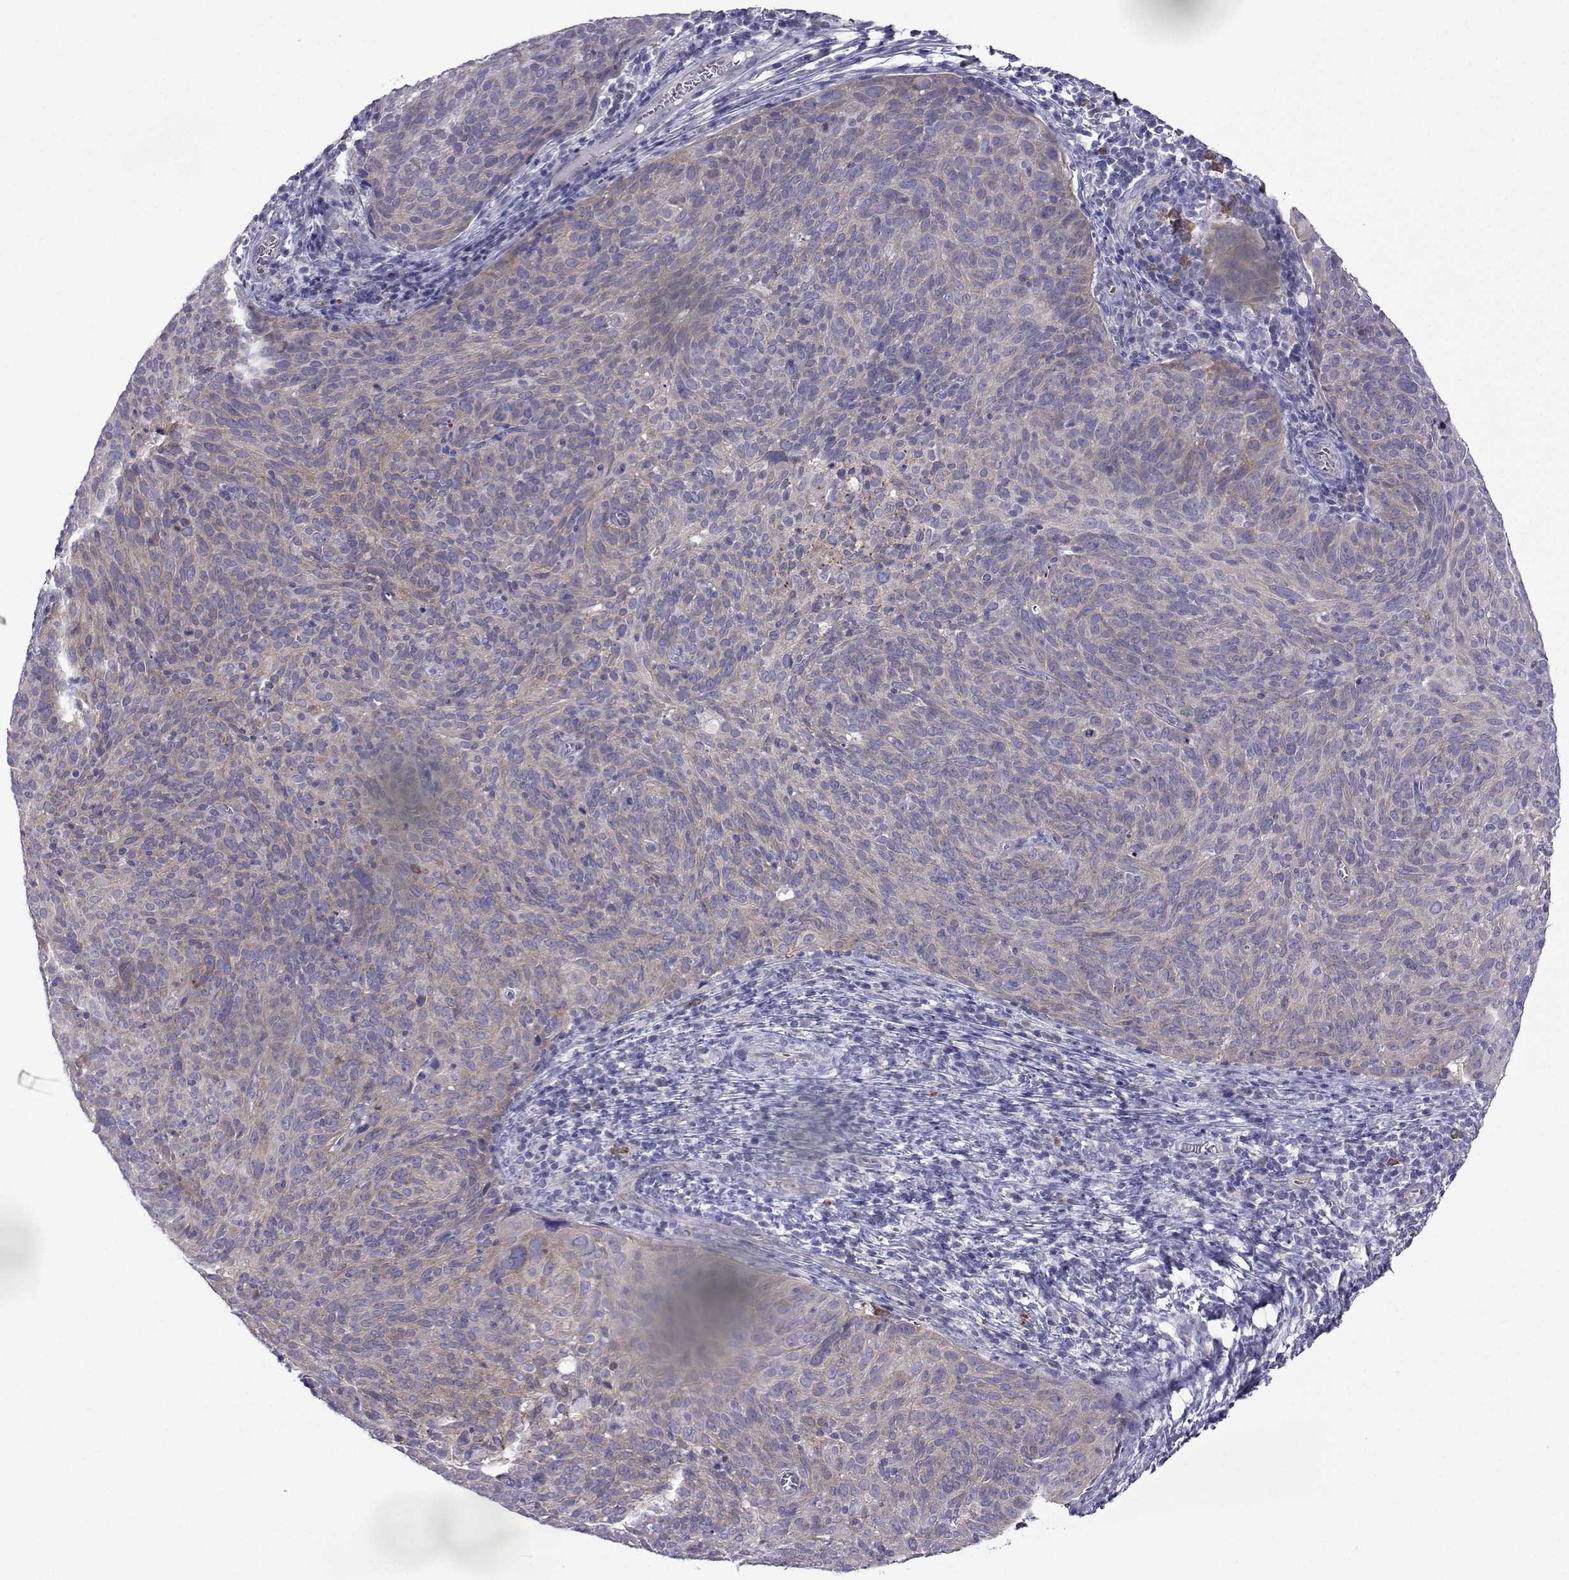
{"staining": {"intensity": "weak", "quantity": "25%-75%", "location": "cytoplasmic/membranous"}, "tissue": "cervical cancer", "cell_type": "Tumor cells", "image_type": "cancer", "snomed": [{"axis": "morphology", "description": "Squamous cell carcinoma, NOS"}, {"axis": "topography", "description": "Cervix"}], "caption": "Immunohistochemical staining of cervical cancer demonstrates low levels of weak cytoplasmic/membranous protein staining in about 25%-75% of tumor cells.", "gene": "COL22A1", "patient": {"sex": "female", "age": 39}}